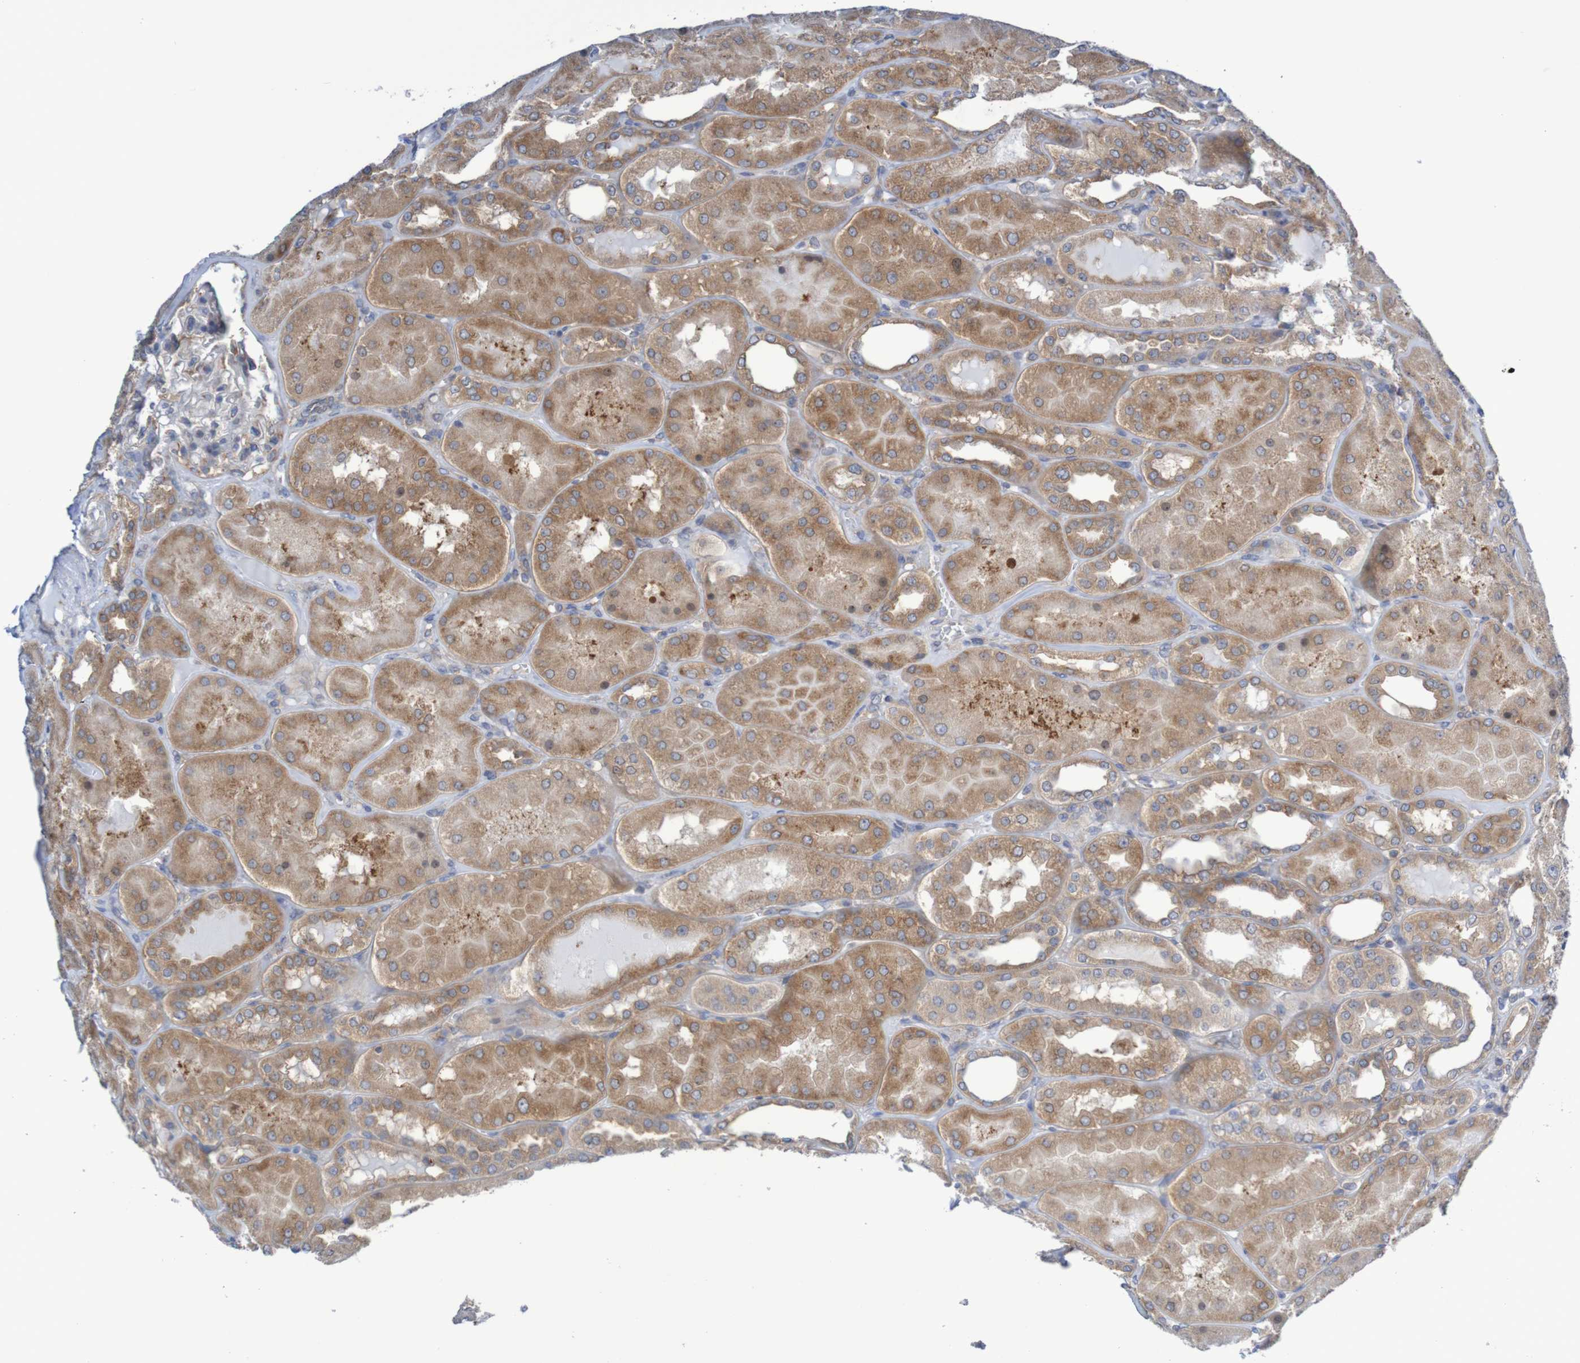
{"staining": {"intensity": "moderate", "quantity": ">75%", "location": "cytoplasmic/membranous"}, "tissue": "kidney", "cell_type": "Cells in glomeruli", "image_type": "normal", "snomed": [{"axis": "morphology", "description": "Normal tissue, NOS"}, {"axis": "topography", "description": "Kidney"}], "caption": "Human kidney stained with a protein marker shows moderate staining in cells in glomeruli.", "gene": "LRRC47", "patient": {"sex": "female", "age": 56}}